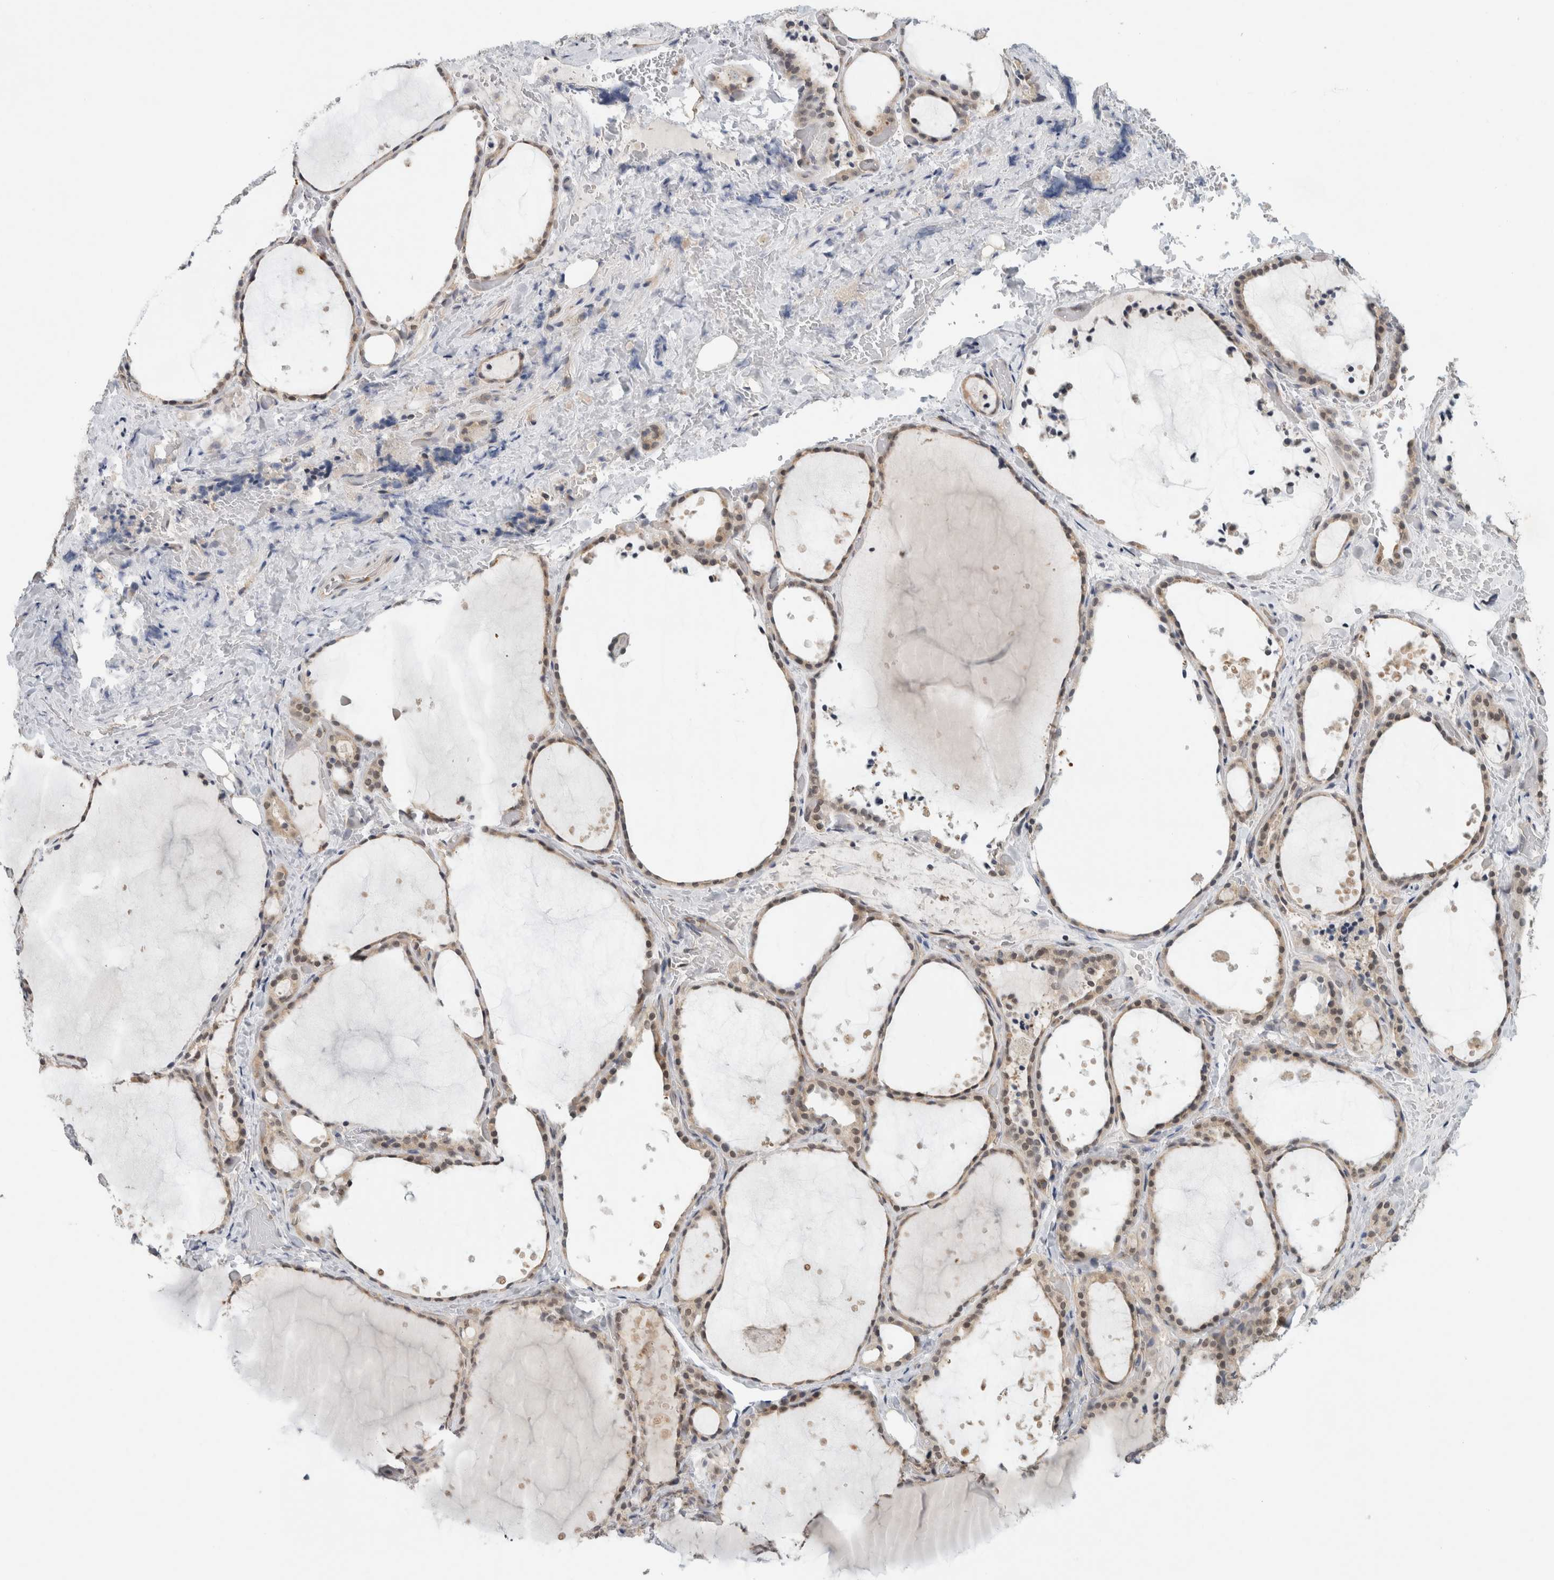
{"staining": {"intensity": "weak", "quantity": "25%-75%", "location": "cytoplasmic/membranous,nuclear"}, "tissue": "thyroid gland", "cell_type": "Glandular cells", "image_type": "normal", "snomed": [{"axis": "morphology", "description": "Normal tissue, NOS"}, {"axis": "topography", "description": "Thyroid gland"}], "caption": "Weak cytoplasmic/membranous,nuclear staining for a protein is present in approximately 25%-75% of glandular cells of normal thyroid gland using immunohistochemistry.", "gene": "EIF4G3", "patient": {"sex": "female", "age": 44}}